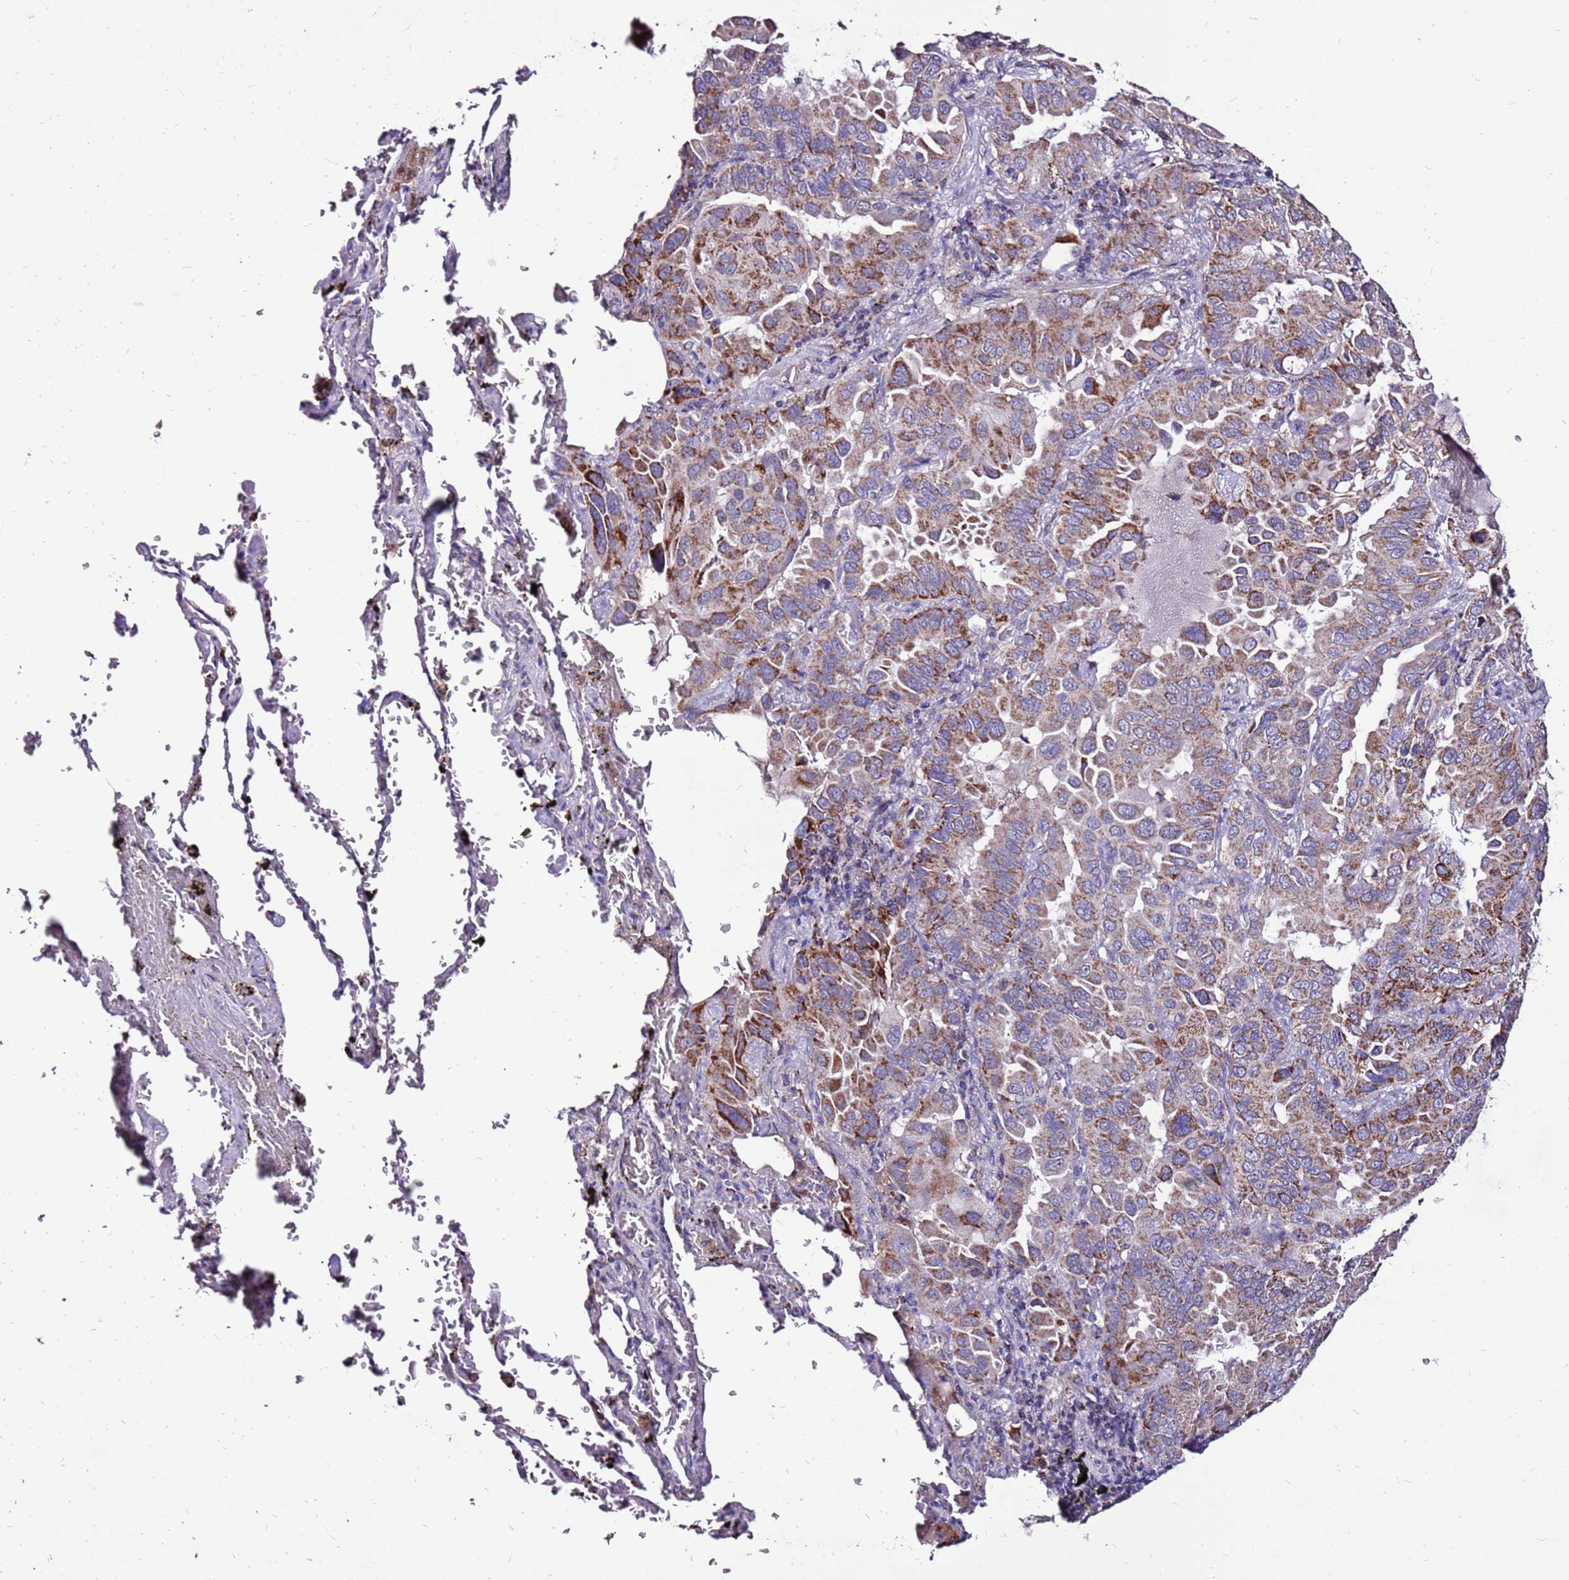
{"staining": {"intensity": "moderate", "quantity": ">75%", "location": "cytoplasmic/membranous"}, "tissue": "lung cancer", "cell_type": "Tumor cells", "image_type": "cancer", "snomed": [{"axis": "morphology", "description": "Adenocarcinoma, NOS"}, {"axis": "topography", "description": "Lung"}], "caption": "This is a histology image of immunohistochemistry (IHC) staining of lung cancer (adenocarcinoma), which shows moderate expression in the cytoplasmic/membranous of tumor cells.", "gene": "SPSB3", "patient": {"sex": "male", "age": 64}}